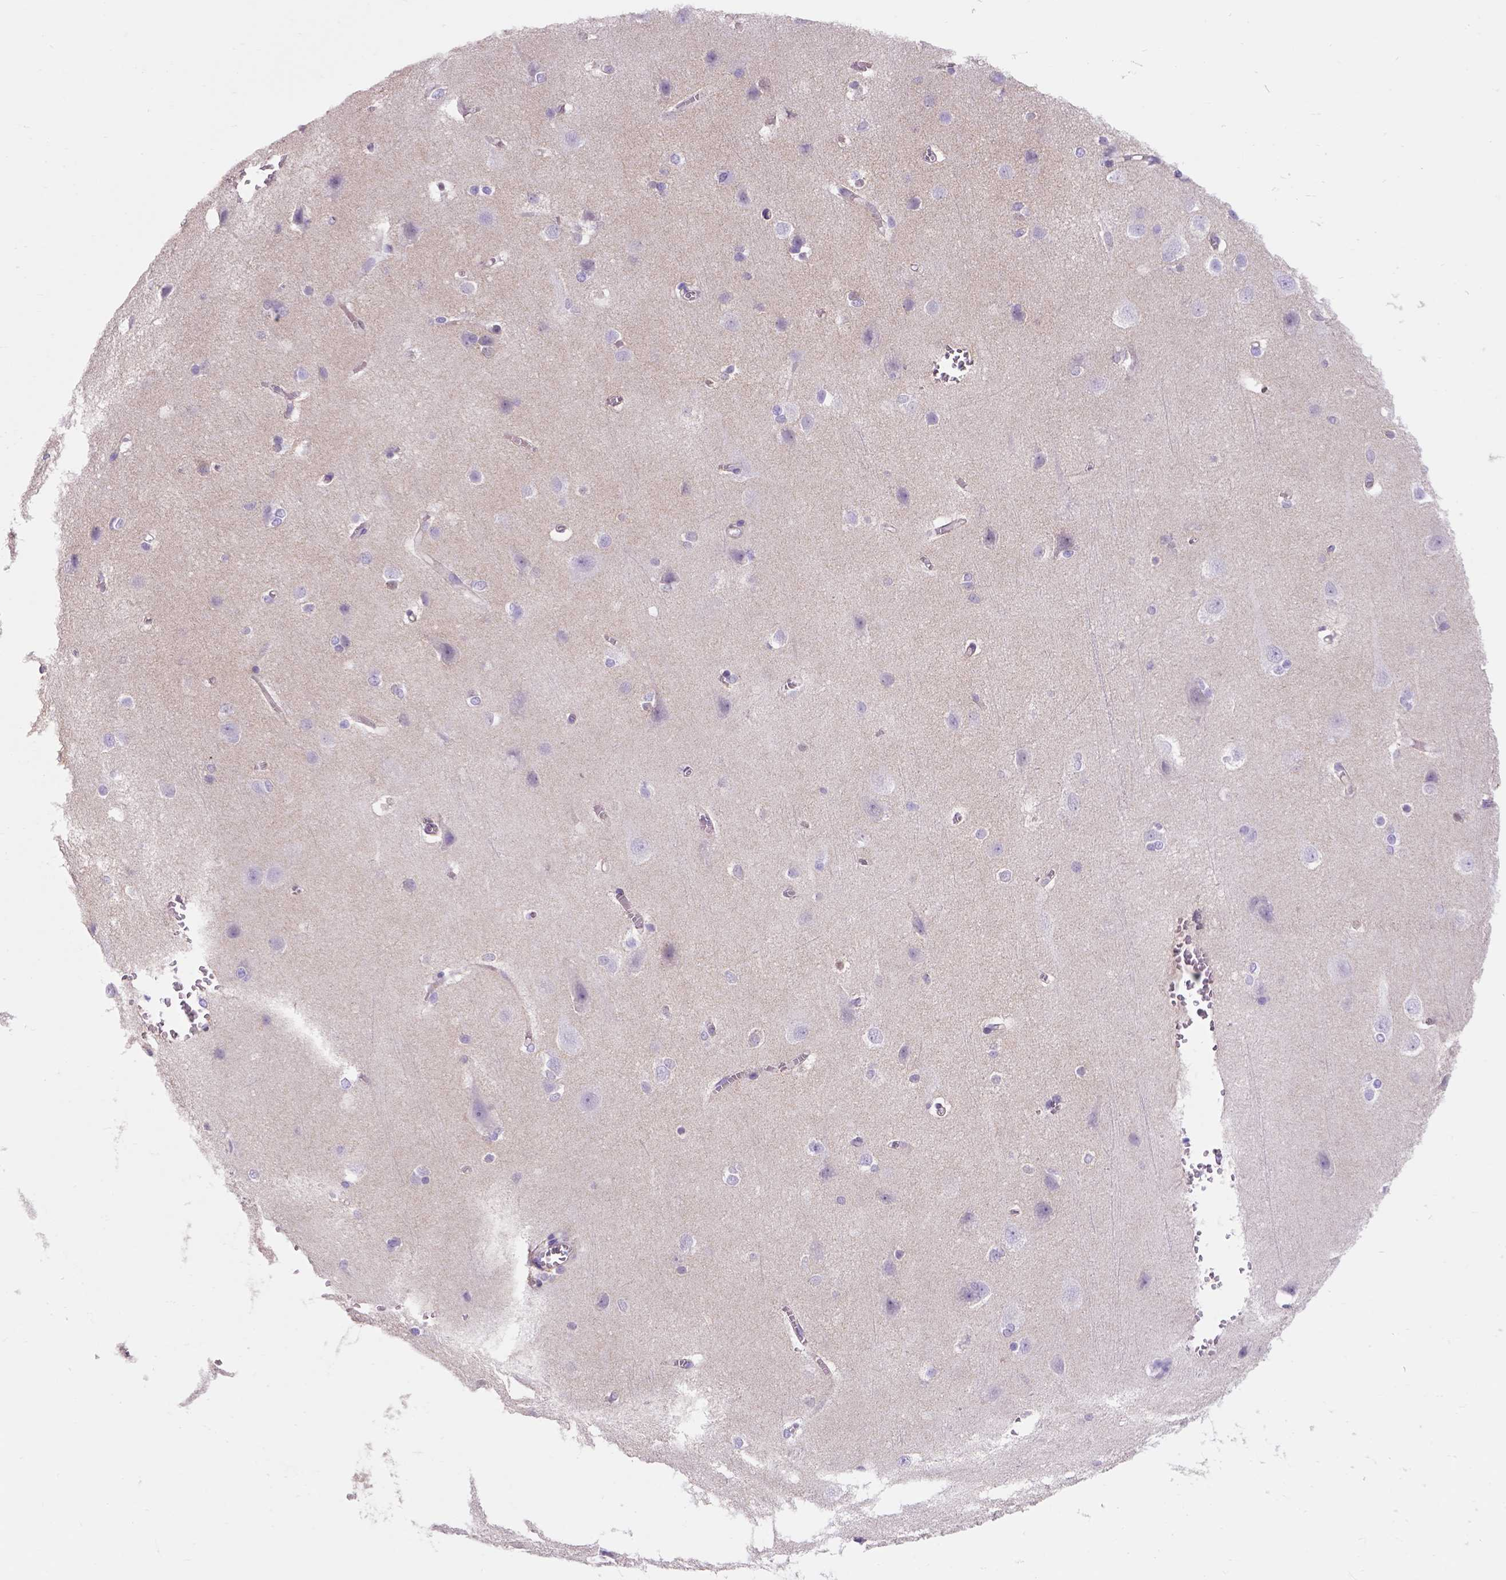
{"staining": {"intensity": "negative", "quantity": "none", "location": "none"}, "tissue": "cerebral cortex", "cell_type": "Endothelial cells", "image_type": "normal", "snomed": [{"axis": "morphology", "description": "Normal tissue, NOS"}, {"axis": "topography", "description": "Cerebral cortex"}], "caption": "This is an immunohistochemistry (IHC) photomicrograph of benign human cerebral cortex. There is no staining in endothelial cells.", "gene": "EGFR", "patient": {"sex": "male", "age": 37}}